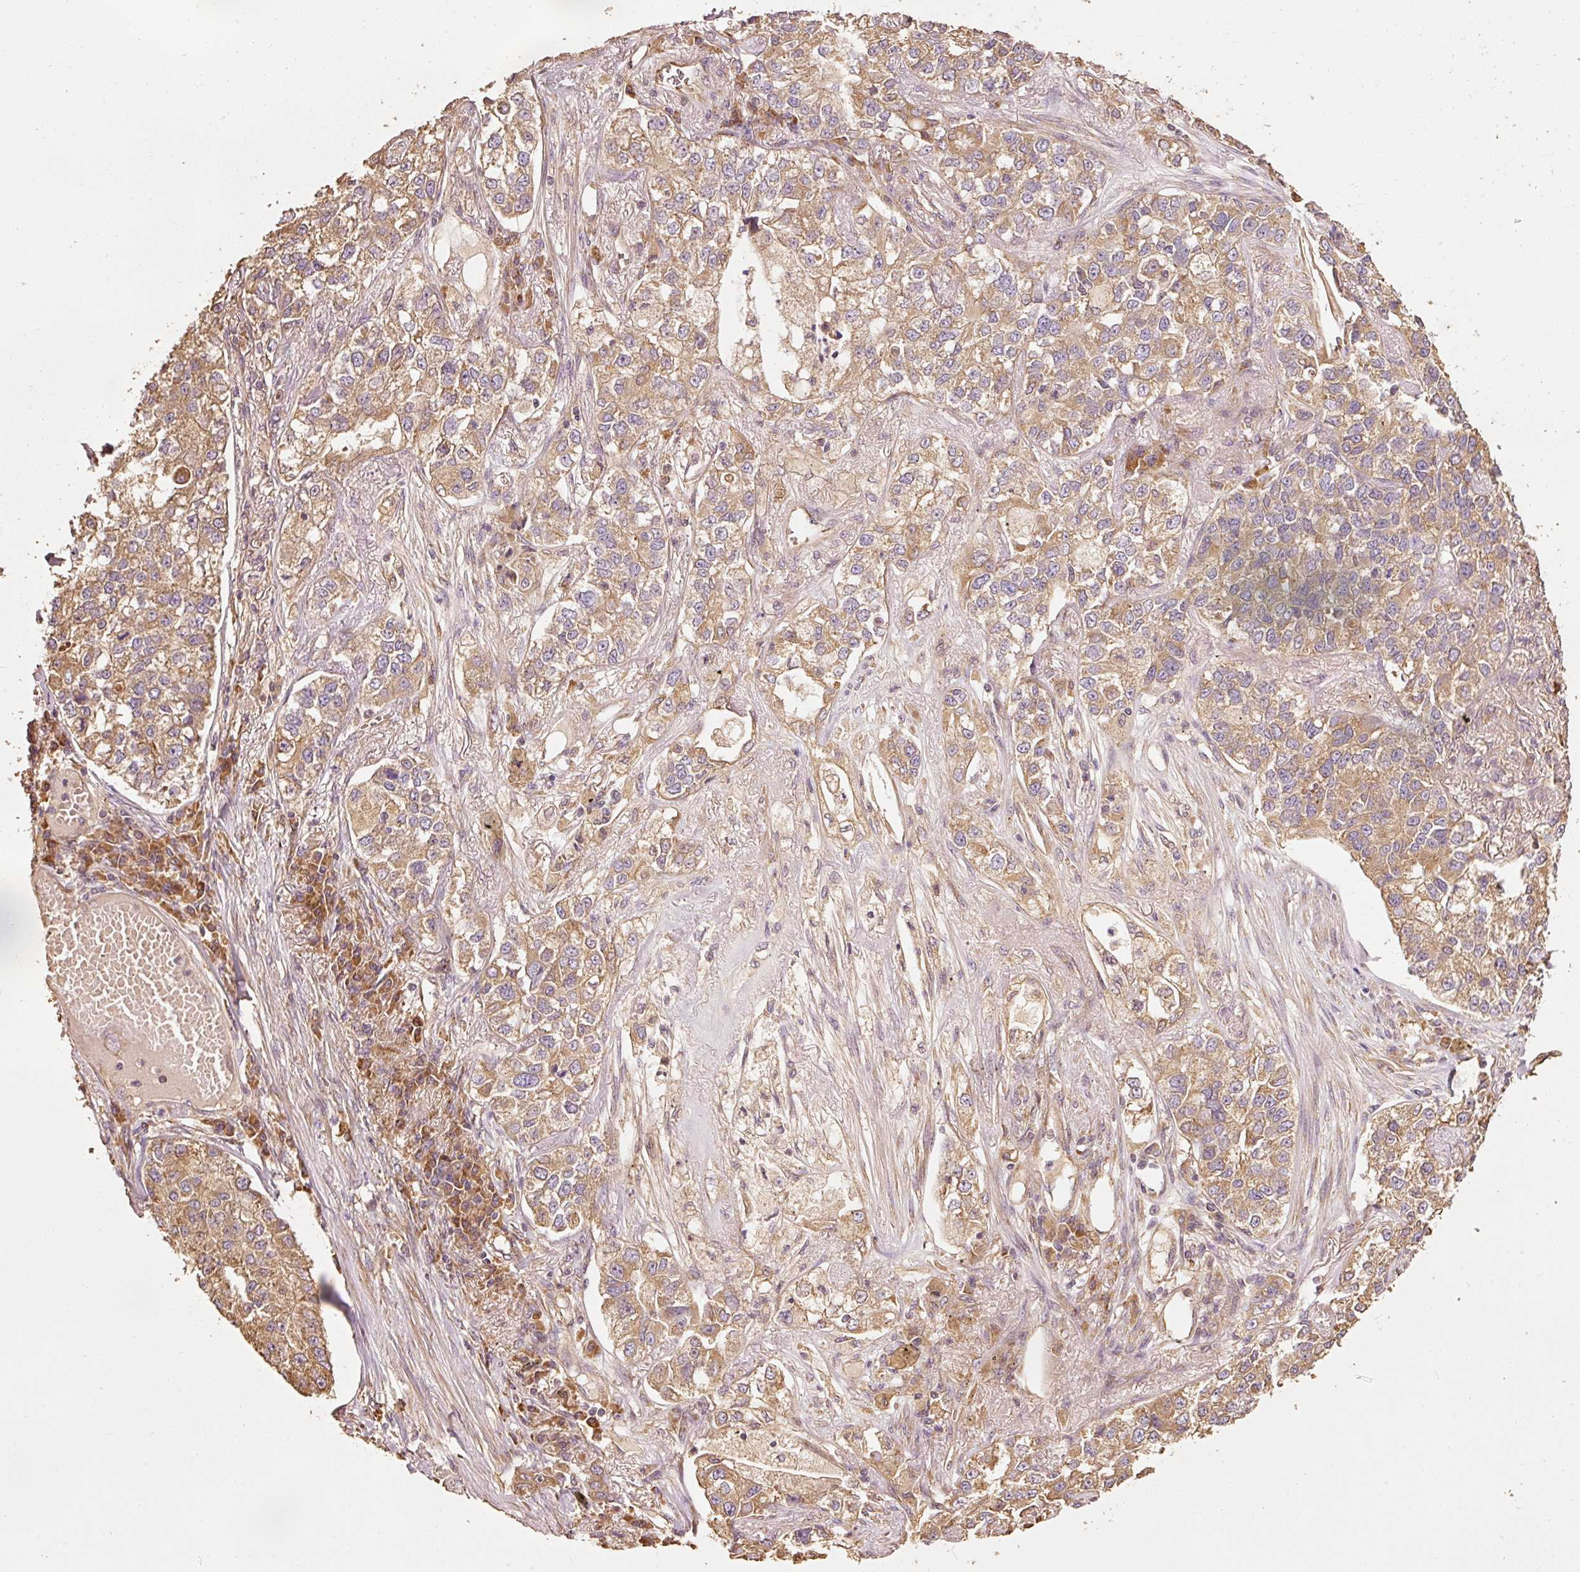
{"staining": {"intensity": "moderate", "quantity": ">75%", "location": "cytoplasmic/membranous"}, "tissue": "lung cancer", "cell_type": "Tumor cells", "image_type": "cancer", "snomed": [{"axis": "morphology", "description": "Adenocarcinoma, NOS"}, {"axis": "topography", "description": "Lung"}], "caption": "Lung adenocarcinoma tissue exhibits moderate cytoplasmic/membranous expression in approximately >75% of tumor cells, visualized by immunohistochemistry.", "gene": "EFHC1", "patient": {"sex": "male", "age": 49}}